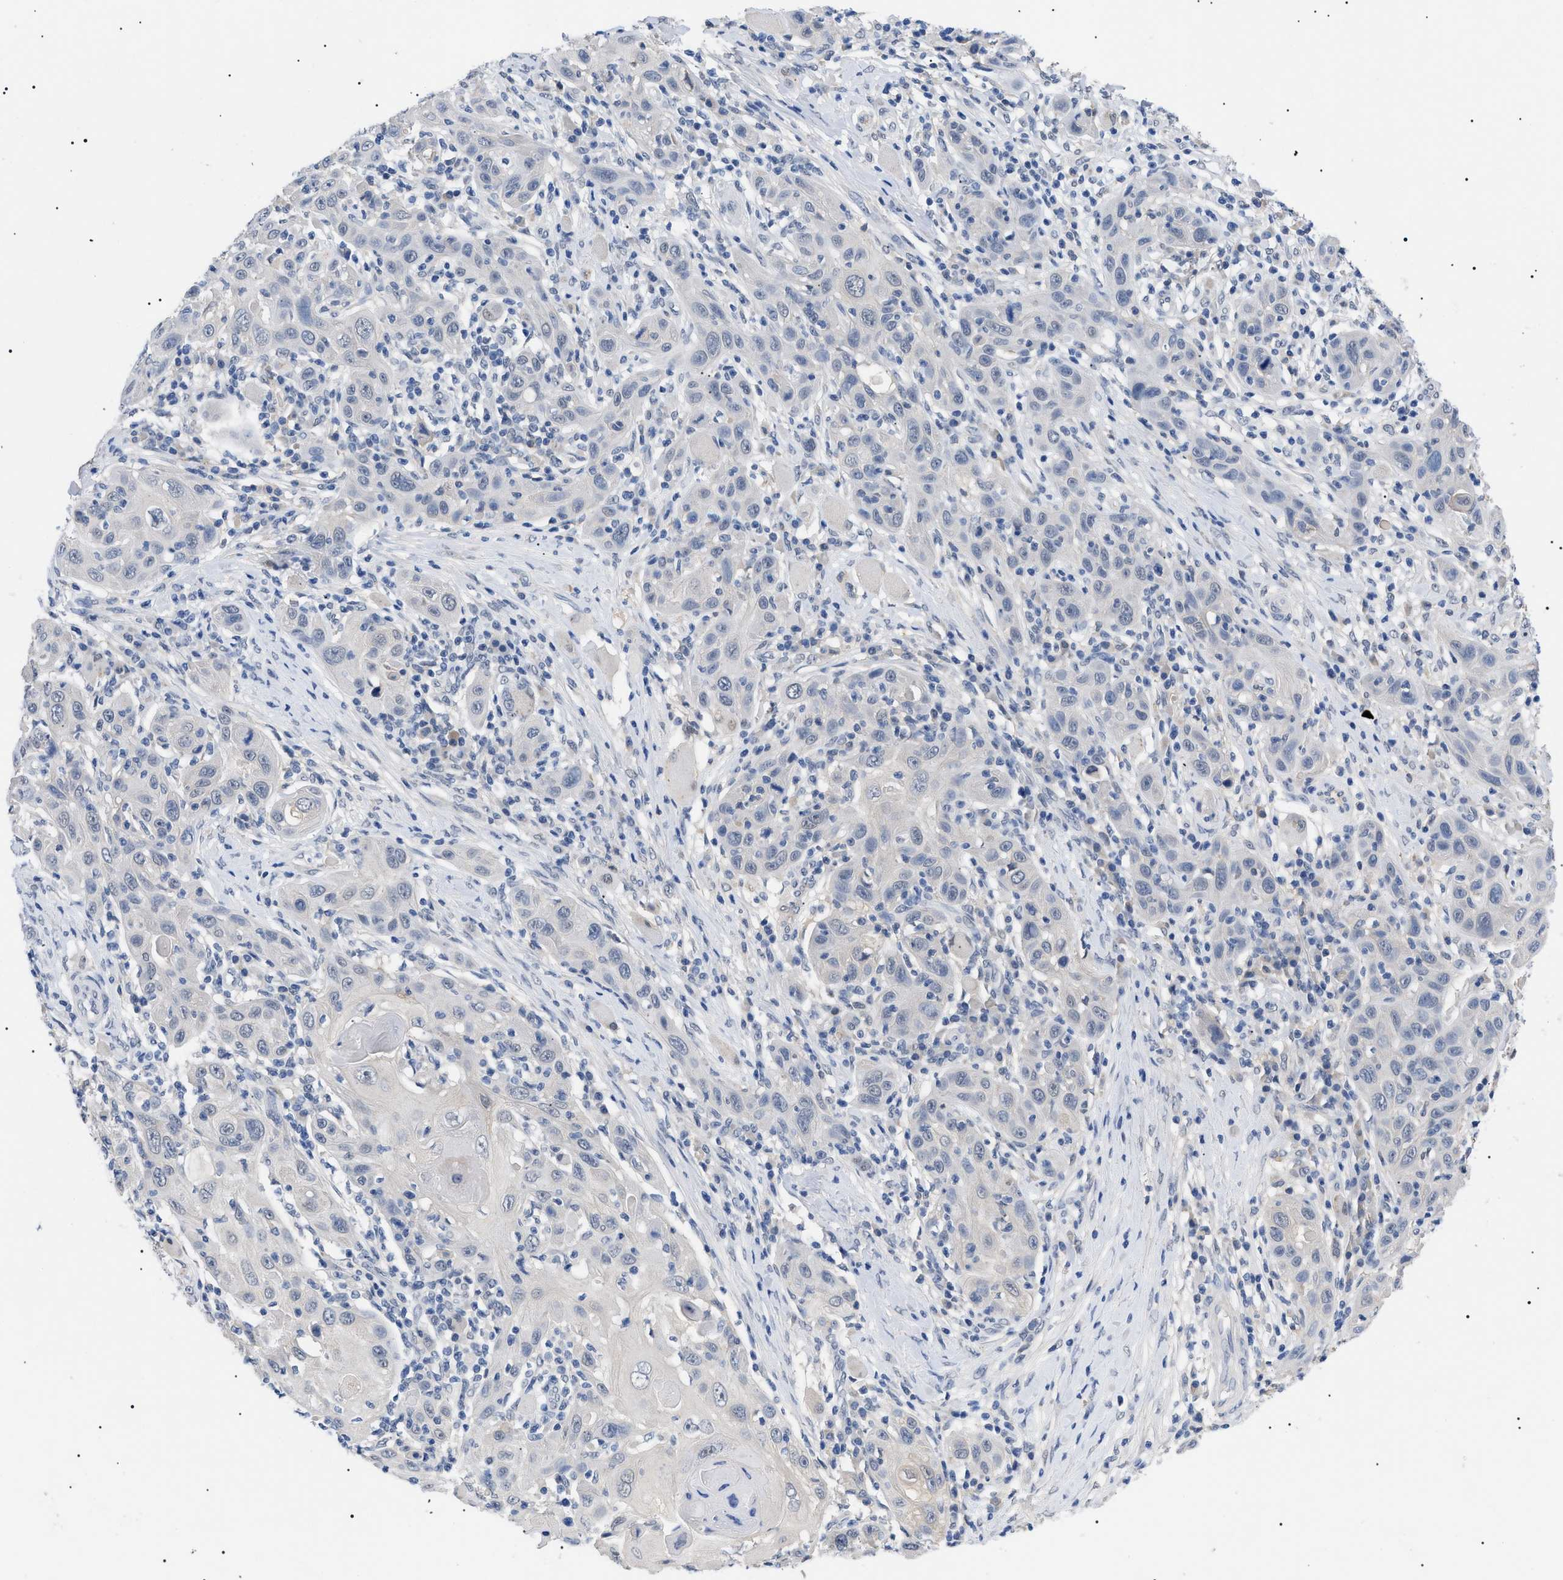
{"staining": {"intensity": "weak", "quantity": "<25%", "location": "cytoplasmic/membranous"}, "tissue": "skin cancer", "cell_type": "Tumor cells", "image_type": "cancer", "snomed": [{"axis": "morphology", "description": "Squamous cell carcinoma, NOS"}, {"axis": "topography", "description": "Skin"}], "caption": "Skin cancer (squamous cell carcinoma) was stained to show a protein in brown. There is no significant positivity in tumor cells.", "gene": "PRRT2", "patient": {"sex": "female", "age": 88}}